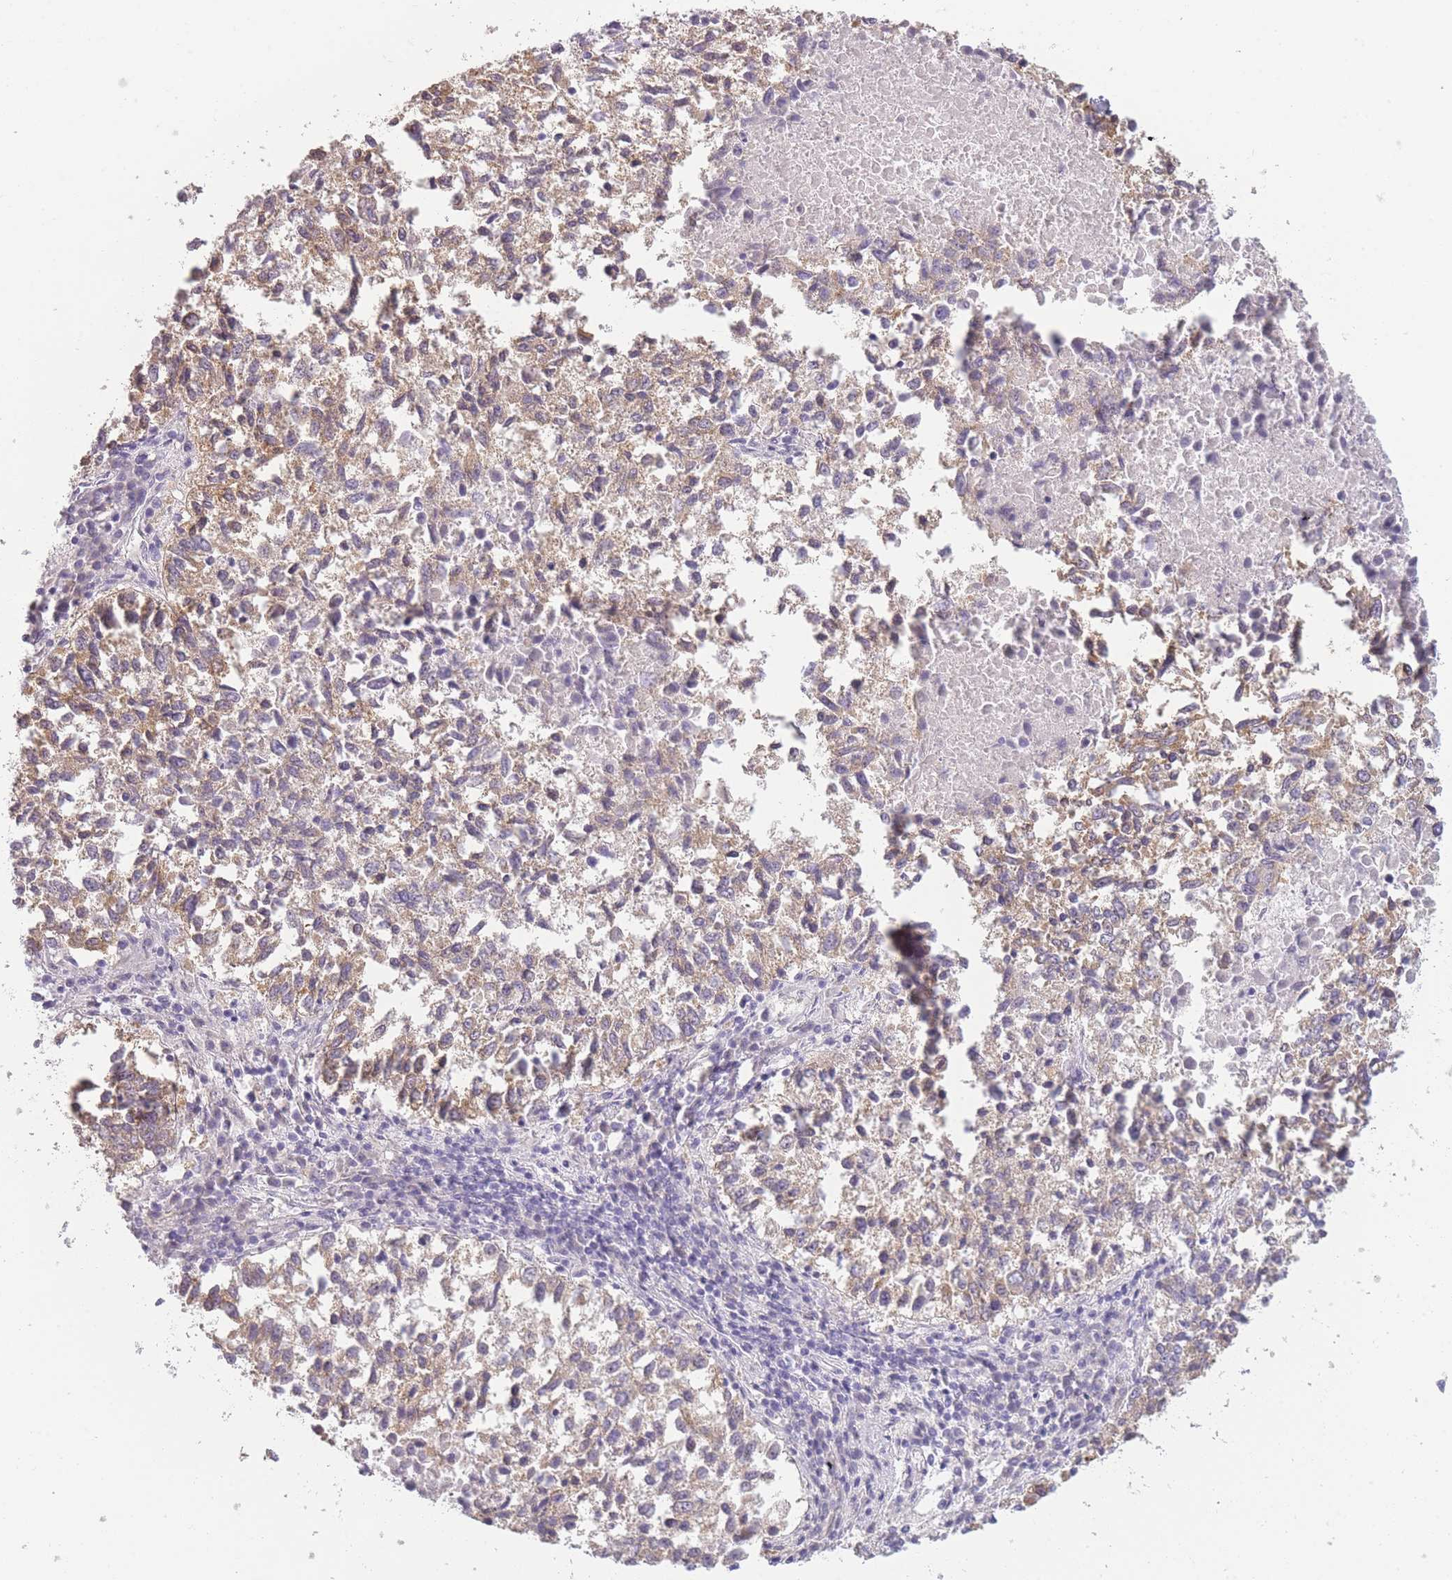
{"staining": {"intensity": "weak", "quantity": ">75%", "location": "cytoplasmic/membranous"}, "tissue": "lung cancer", "cell_type": "Tumor cells", "image_type": "cancer", "snomed": [{"axis": "morphology", "description": "Squamous cell carcinoma, NOS"}, {"axis": "topography", "description": "Lung"}], "caption": "Immunohistochemical staining of lung squamous cell carcinoma shows low levels of weak cytoplasmic/membranous protein staining in approximately >75% of tumor cells.", "gene": "TMEM236", "patient": {"sex": "male", "age": 73}}